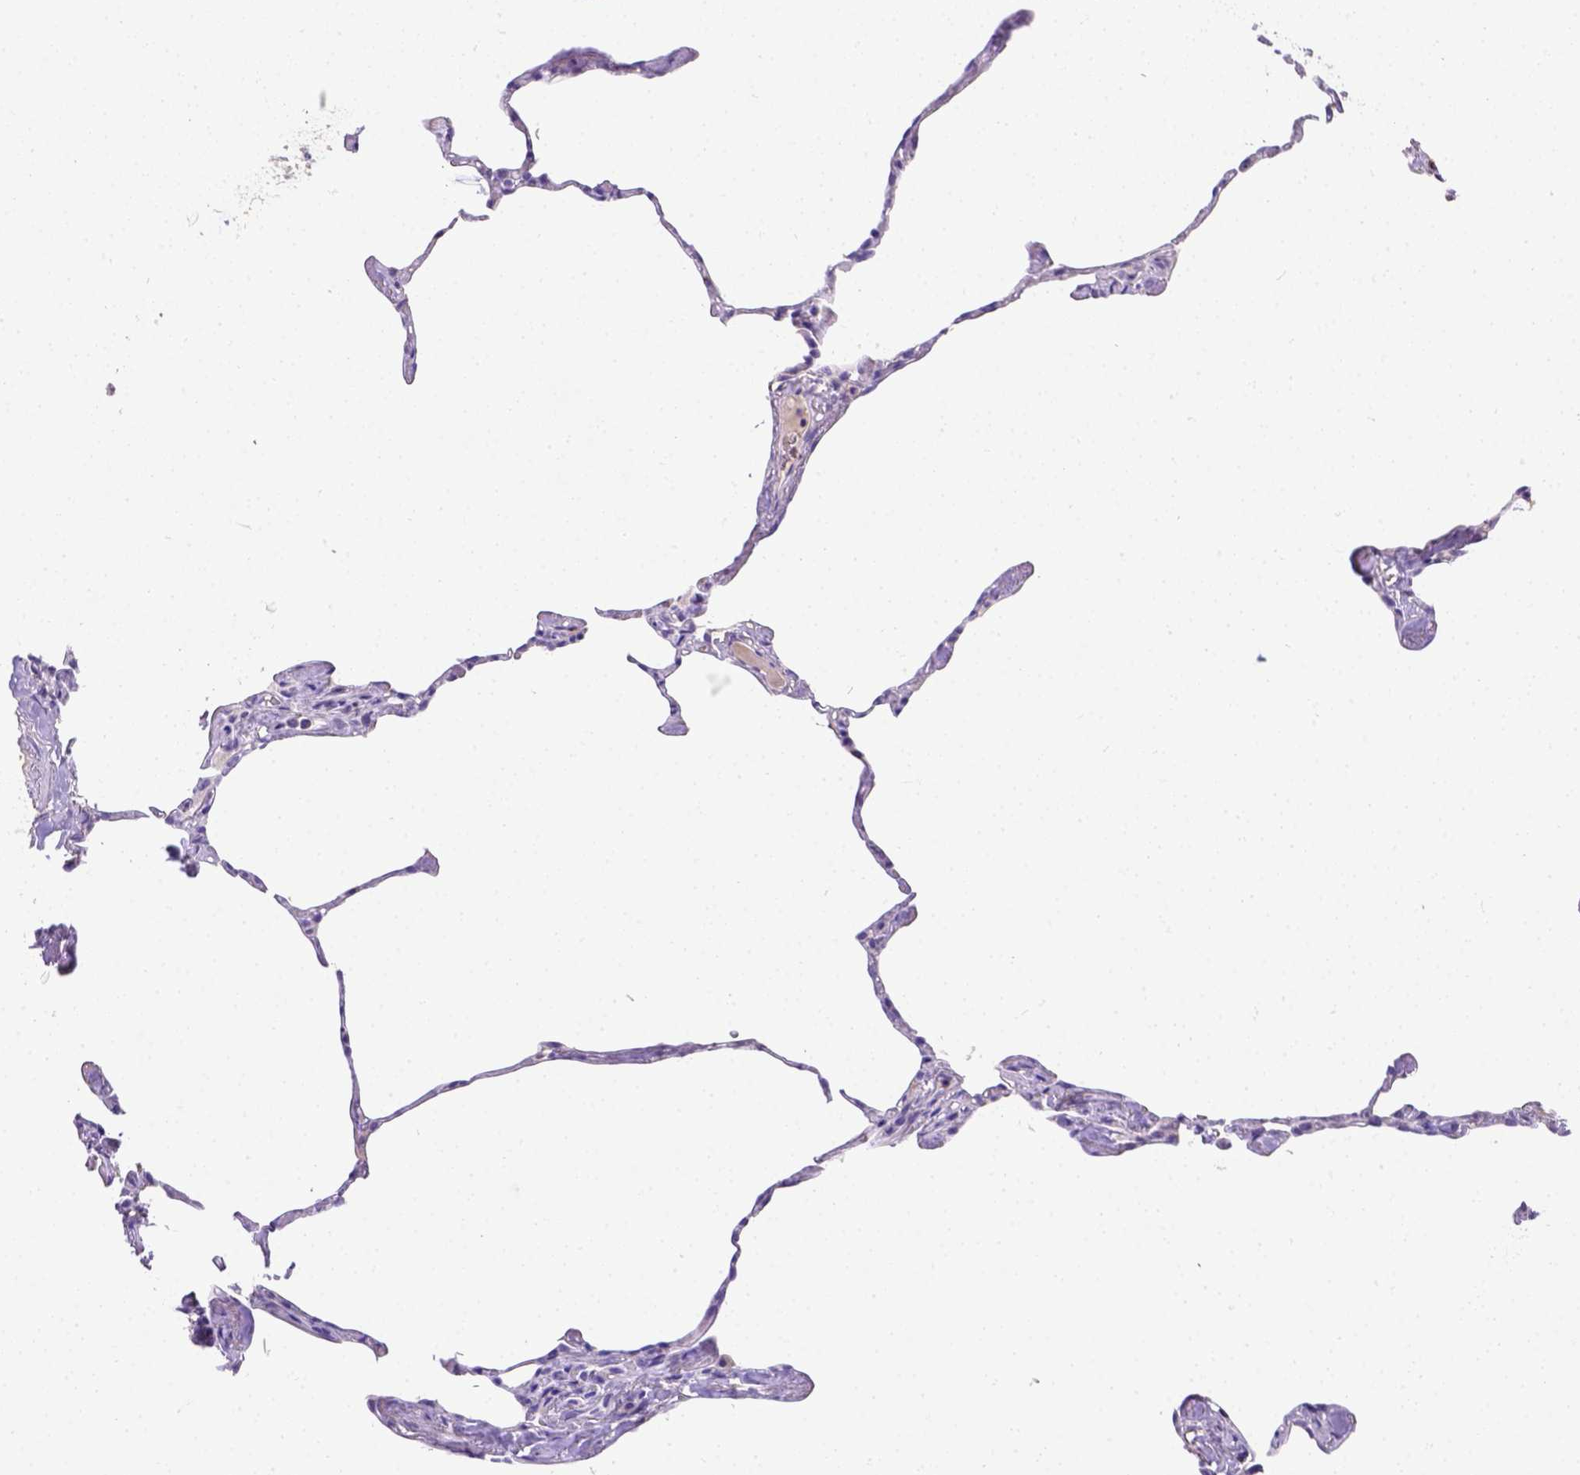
{"staining": {"intensity": "negative", "quantity": "none", "location": "none"}, "tissue": "lung", "cell_type": "Alveolar cells", "image_type": "normal", "snomed": [{"axis": "morphology", "description": "Normal tissue, NOS"}, {"axis": "topography", "description": "Lung"}], "caption": "Alveolar cells show no significant protein positivity in normal lung. (DAB immunohistochemistry visualized using brightfield microscopy, high magnification).", "gene": "B3GAT1", "patient": {"sex": "male", "age": 65}}